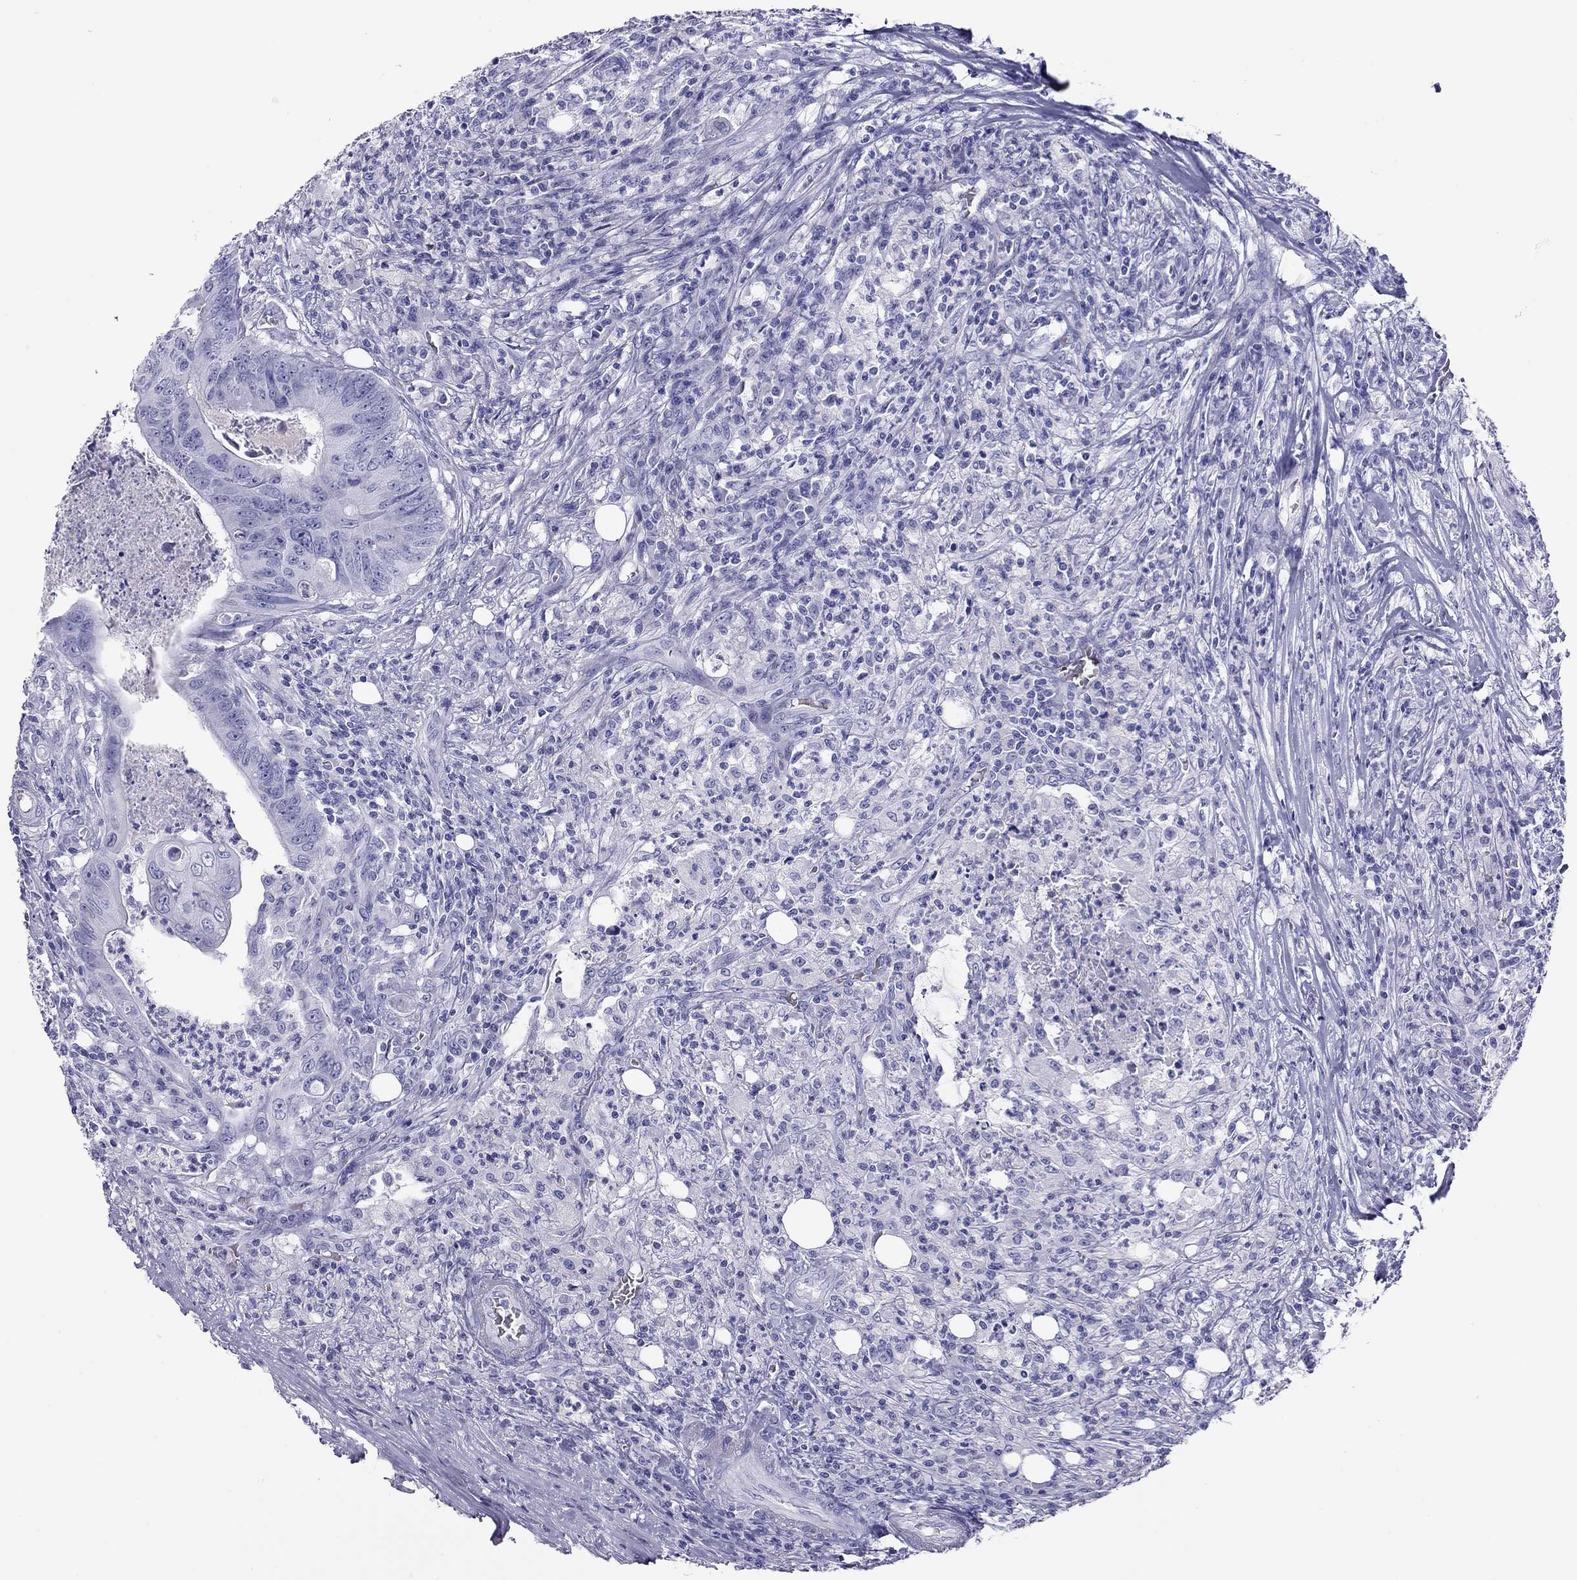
{"staining": {"intensity": "negative", "quantity": "none", "location": "none"}, "tissue": "colorectal cancer", "cell_type": "Tumor cells", "image_type": "cancer", "snomed": [{"axis": "morphology", "description": "Adenocarcinoma, NOS"}, {"axis": "topography", "description": "Colon"}], "caption": "Colorectal cancer was stained to show a protein in brown. There is no significant staining in tumor cells.", "gene": "PTPRN", "patient": {"sex": "male", "age": 84}}